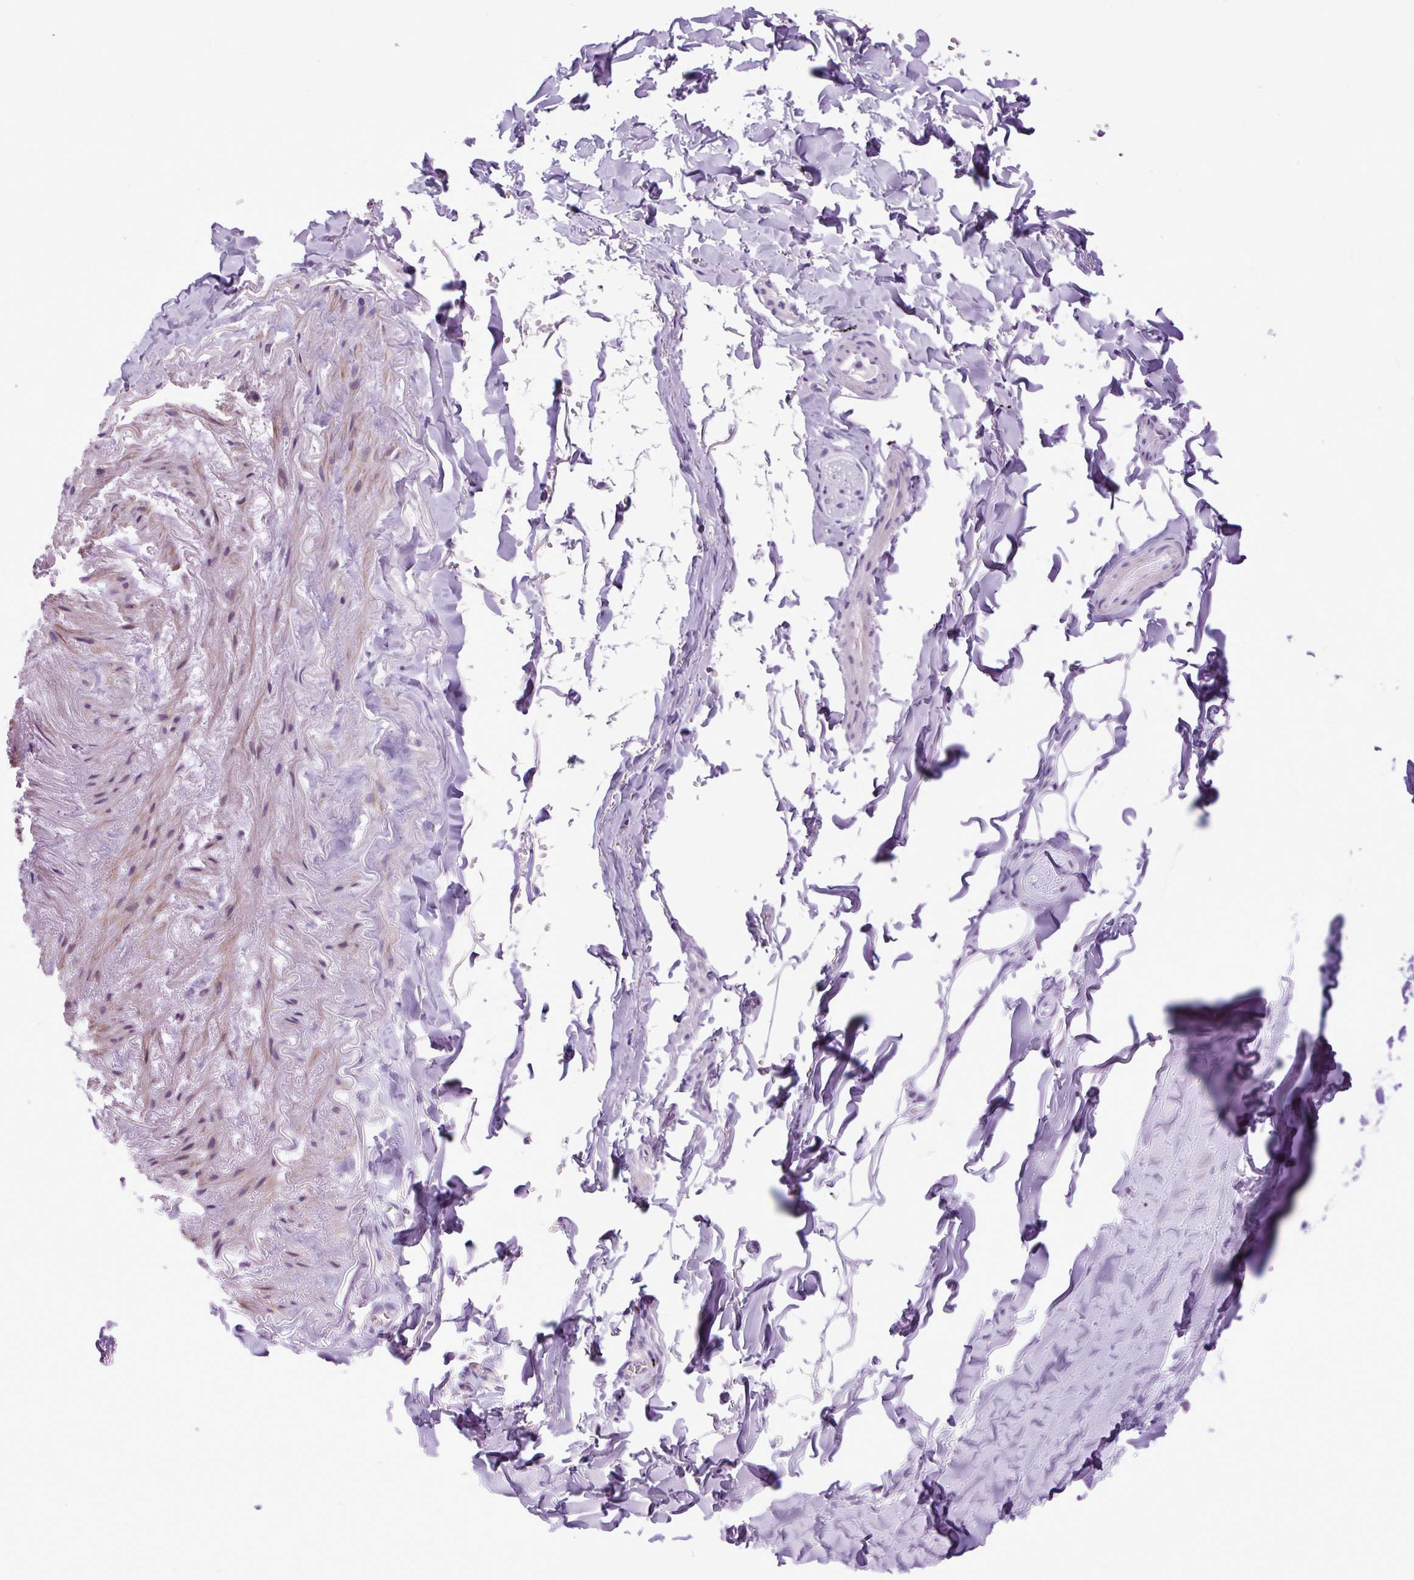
{"staining": {"intensity": "negative", "quantity": "none", "location": "none"}, "tissue": "adipose tissue", "cell_type": "Adipocytes", "image_type": "normal", "snomed": [{"axis": "morphology", "description": "Normal tissue, NOS"}, {"axis": "topography", "description": "Cartilage tissue"}, {"axis": "topography", "description": "Bronchus"}, {"axis": "topography", "description": "Peripheral nerve tissue"}], "caption": "IHC of normal human adipose tissue reveals no positivity in adipocytes. Nuclei are stained in blue.", "gene": "DPP6", "patient": {"sex": "female", "age": 59}}